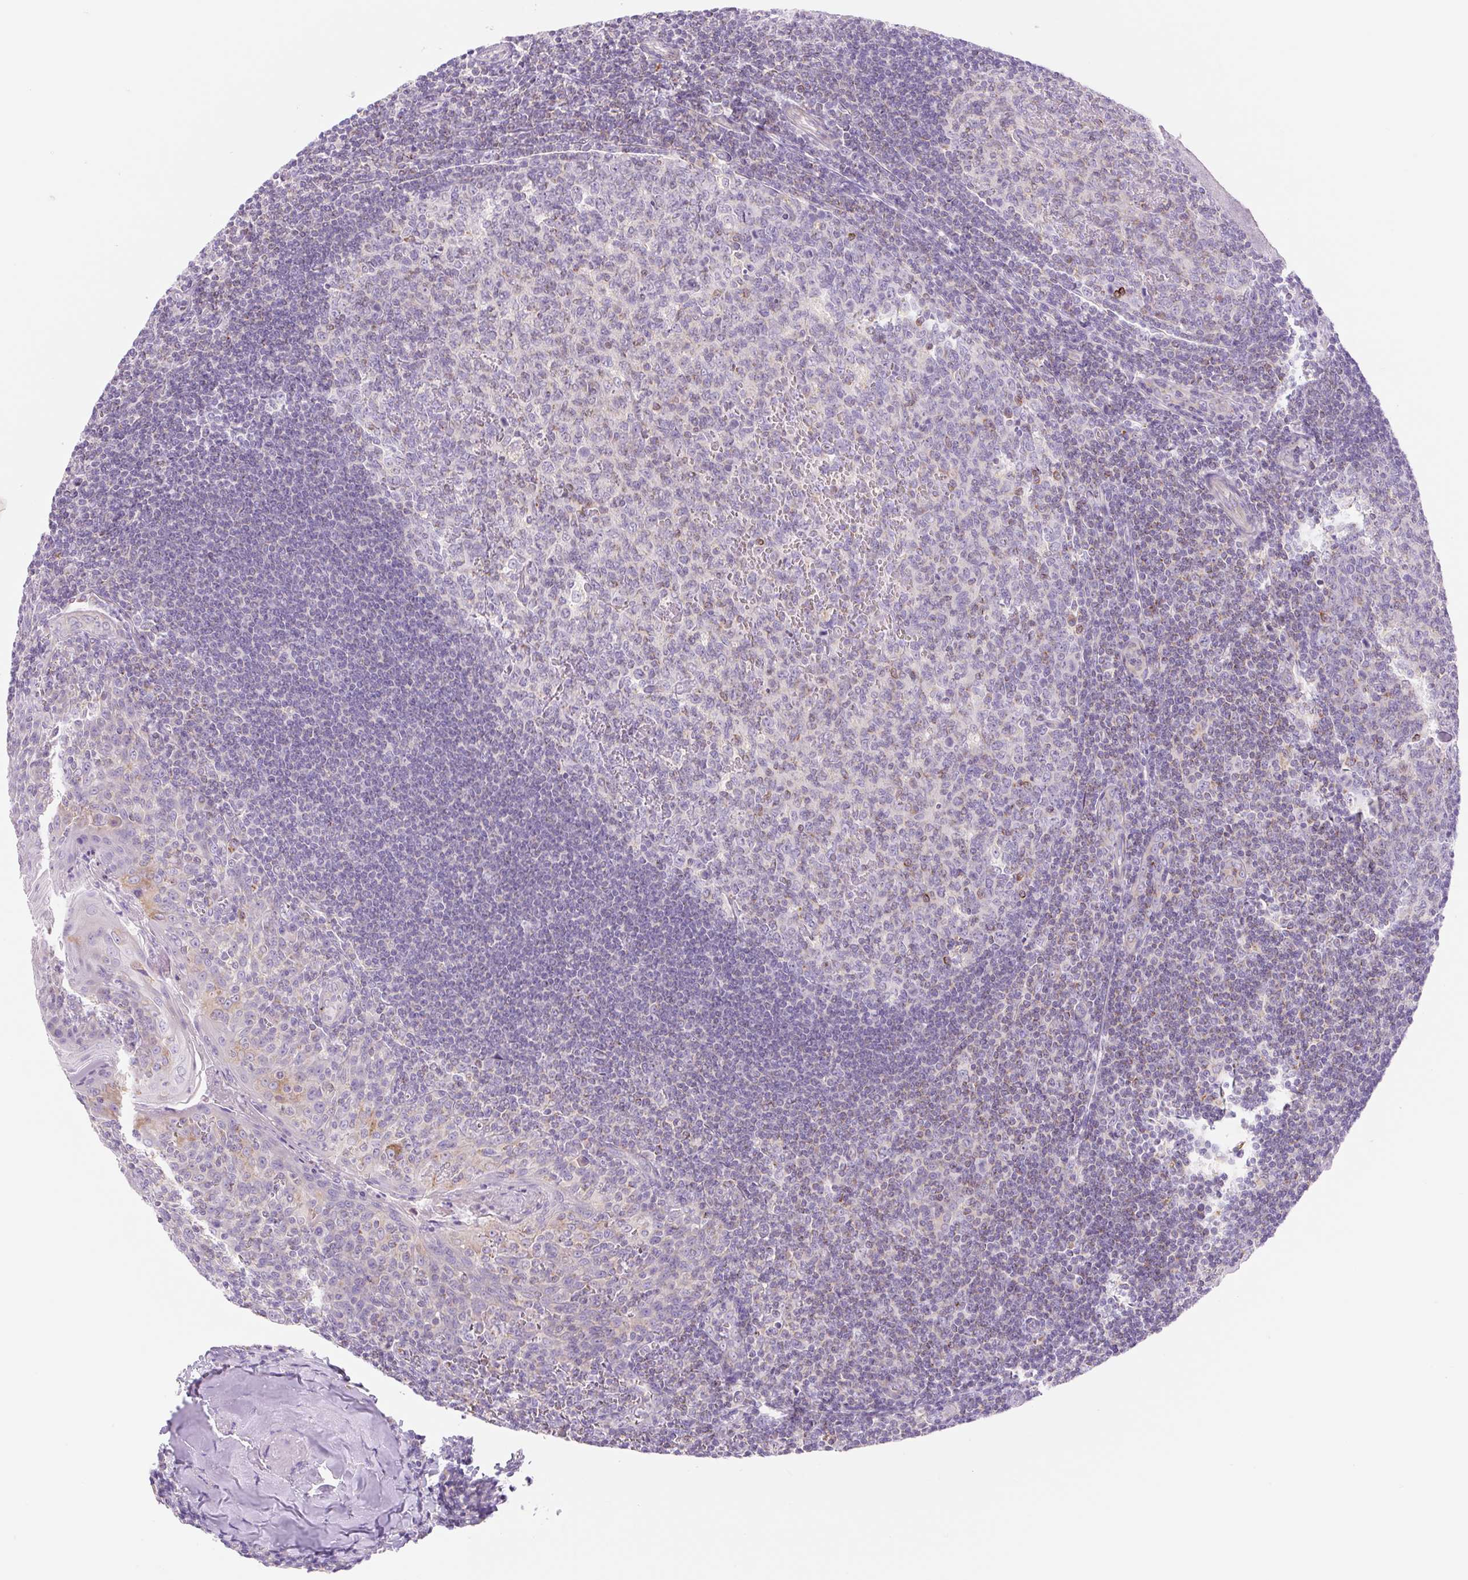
{"staining": {"intensity": "weak", "quantity": "<25%", "location": "cytoplasmic/membranous"}, "tissue": "tonsil", "cell_type": "Germinal center cells", "image_type": "normal", "snomed": [{"axis": "morphology", "description": "Normal tissue, NOS"}, {"axis": "topography", "description": "Tonsil"}], "caption": "High power microscopy image of an IHC micrograph of benign tonsil, revealing no significant staining in germinal center cells.", "gene": "FOCAD", "patient": {"sex": "male", "age": 27}}